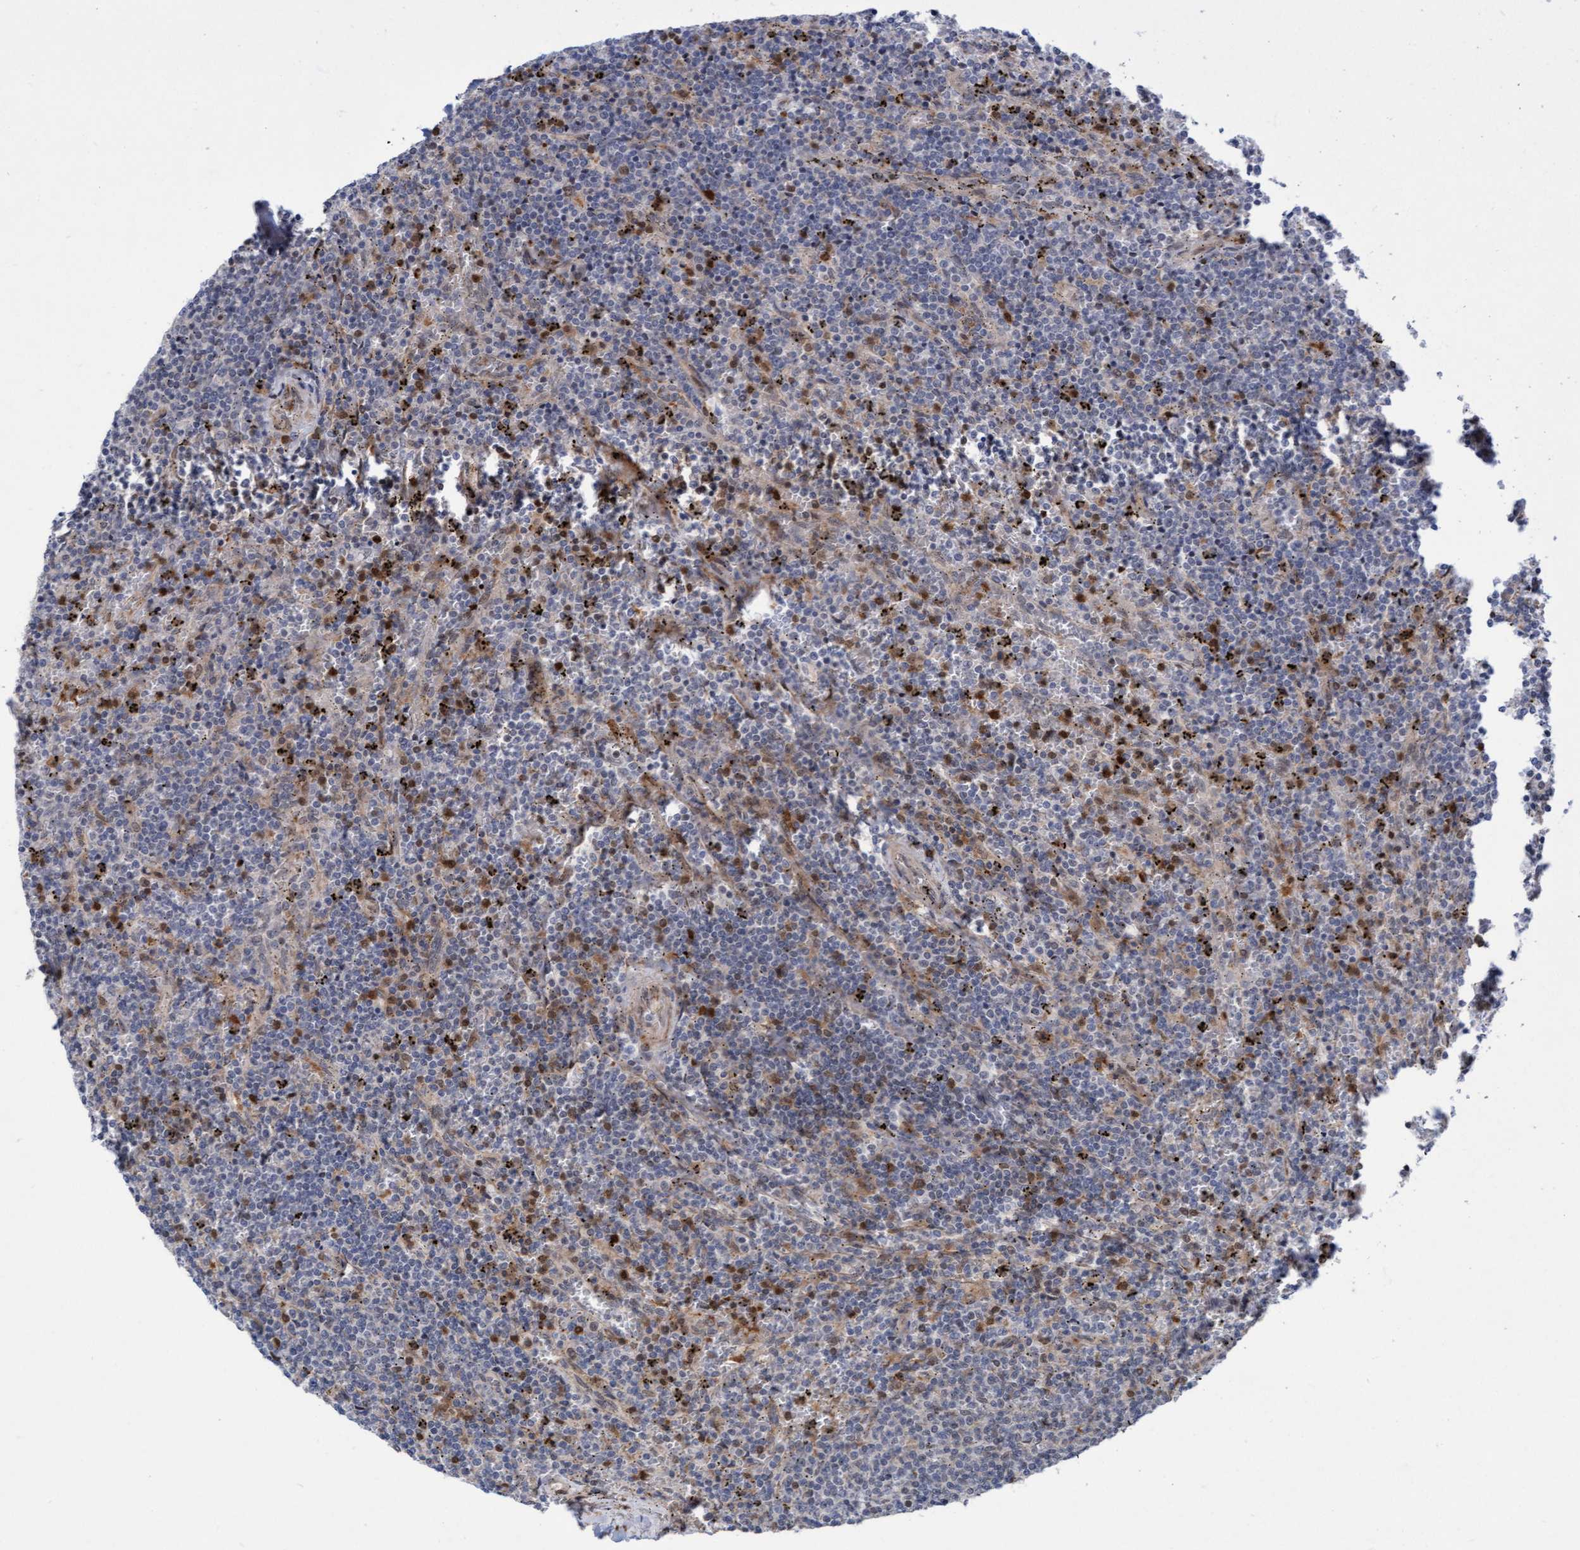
{"staining": {"intensity": "weak", "quantity": "<25%", "location": "cytoplasmic/membranous"}, "tissue": "lymphoma", "cell_type": "Tumor cells", "image_type": "cancer", "snomed": [{"axis": "morphology", "description": "Malignant lymphoma, non-Hodgkin's type, Low grade"}, {"axis": "topography", "description": "Spleen"}], "caption": "This micrograph is of malignant lymphoma, non-Hodgkin's type (low-grade) stained with immunohistochemistry to label a protein in brown with the nuclei are counter-stained blue. There is no staining in tumor cells.", "gene": "RAP1GAP2", "patient": {"sex": "female", "age": 50}}